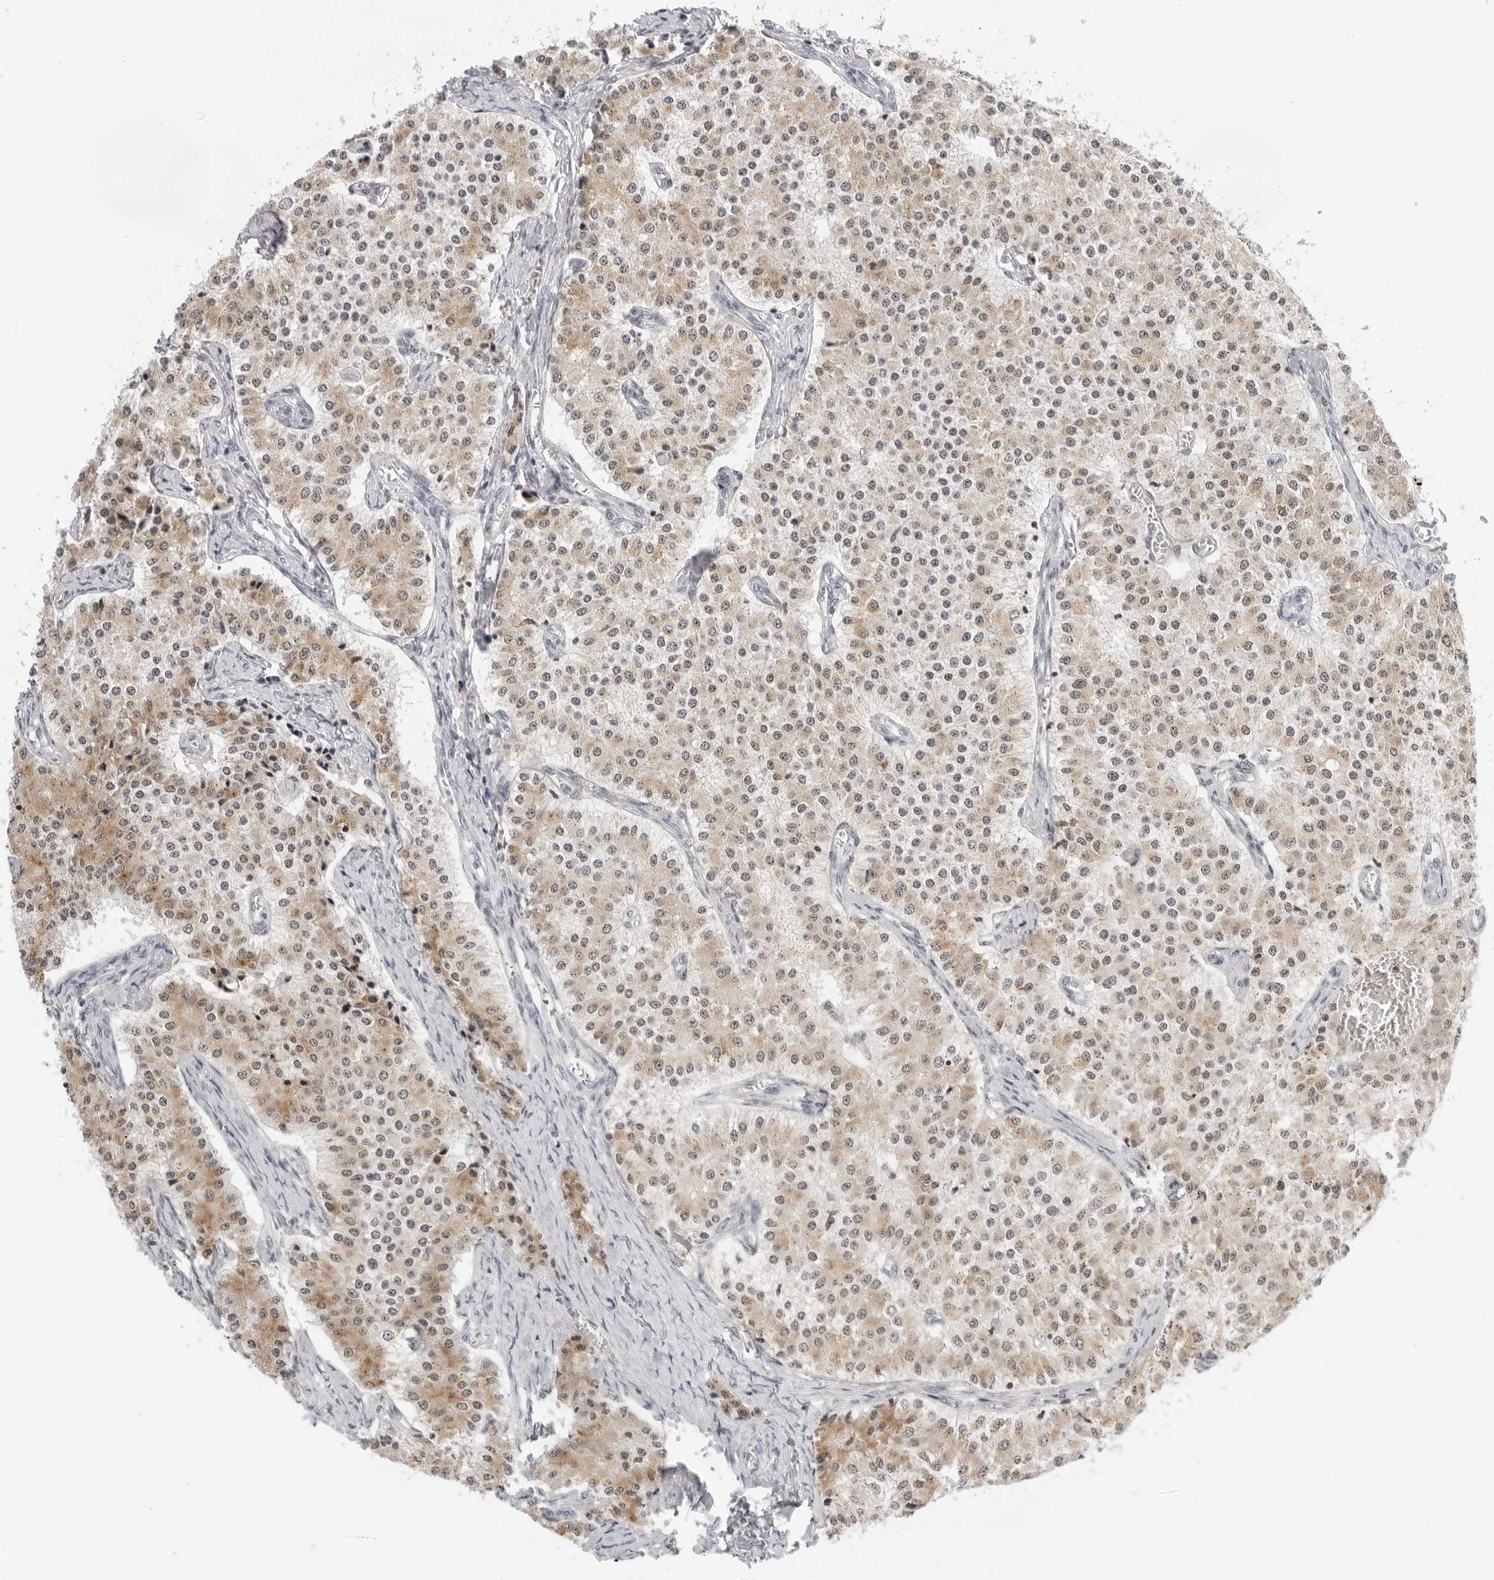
{"staining": {"intensity": "weak", "quantity": ">75%", "location": "cytoplasmic/membranous,nuclear"}, "tissue": "carcinoid", "cell_type": "Tumor cells", "image_type": "cancer", "snomed": [{"axis": "morphology", "description": "Carcinoid, malignant, NOS"}, {"axis": "topography", "description": "Colon"}], "caption": "This is a micrograph of IHC staining of carcinoid, which shows weak expression in the cytoplasmic/membranous and nuclear of tumor cells.", "gene": "MSH6", "patient": {"sex": "female", "age": 52}}